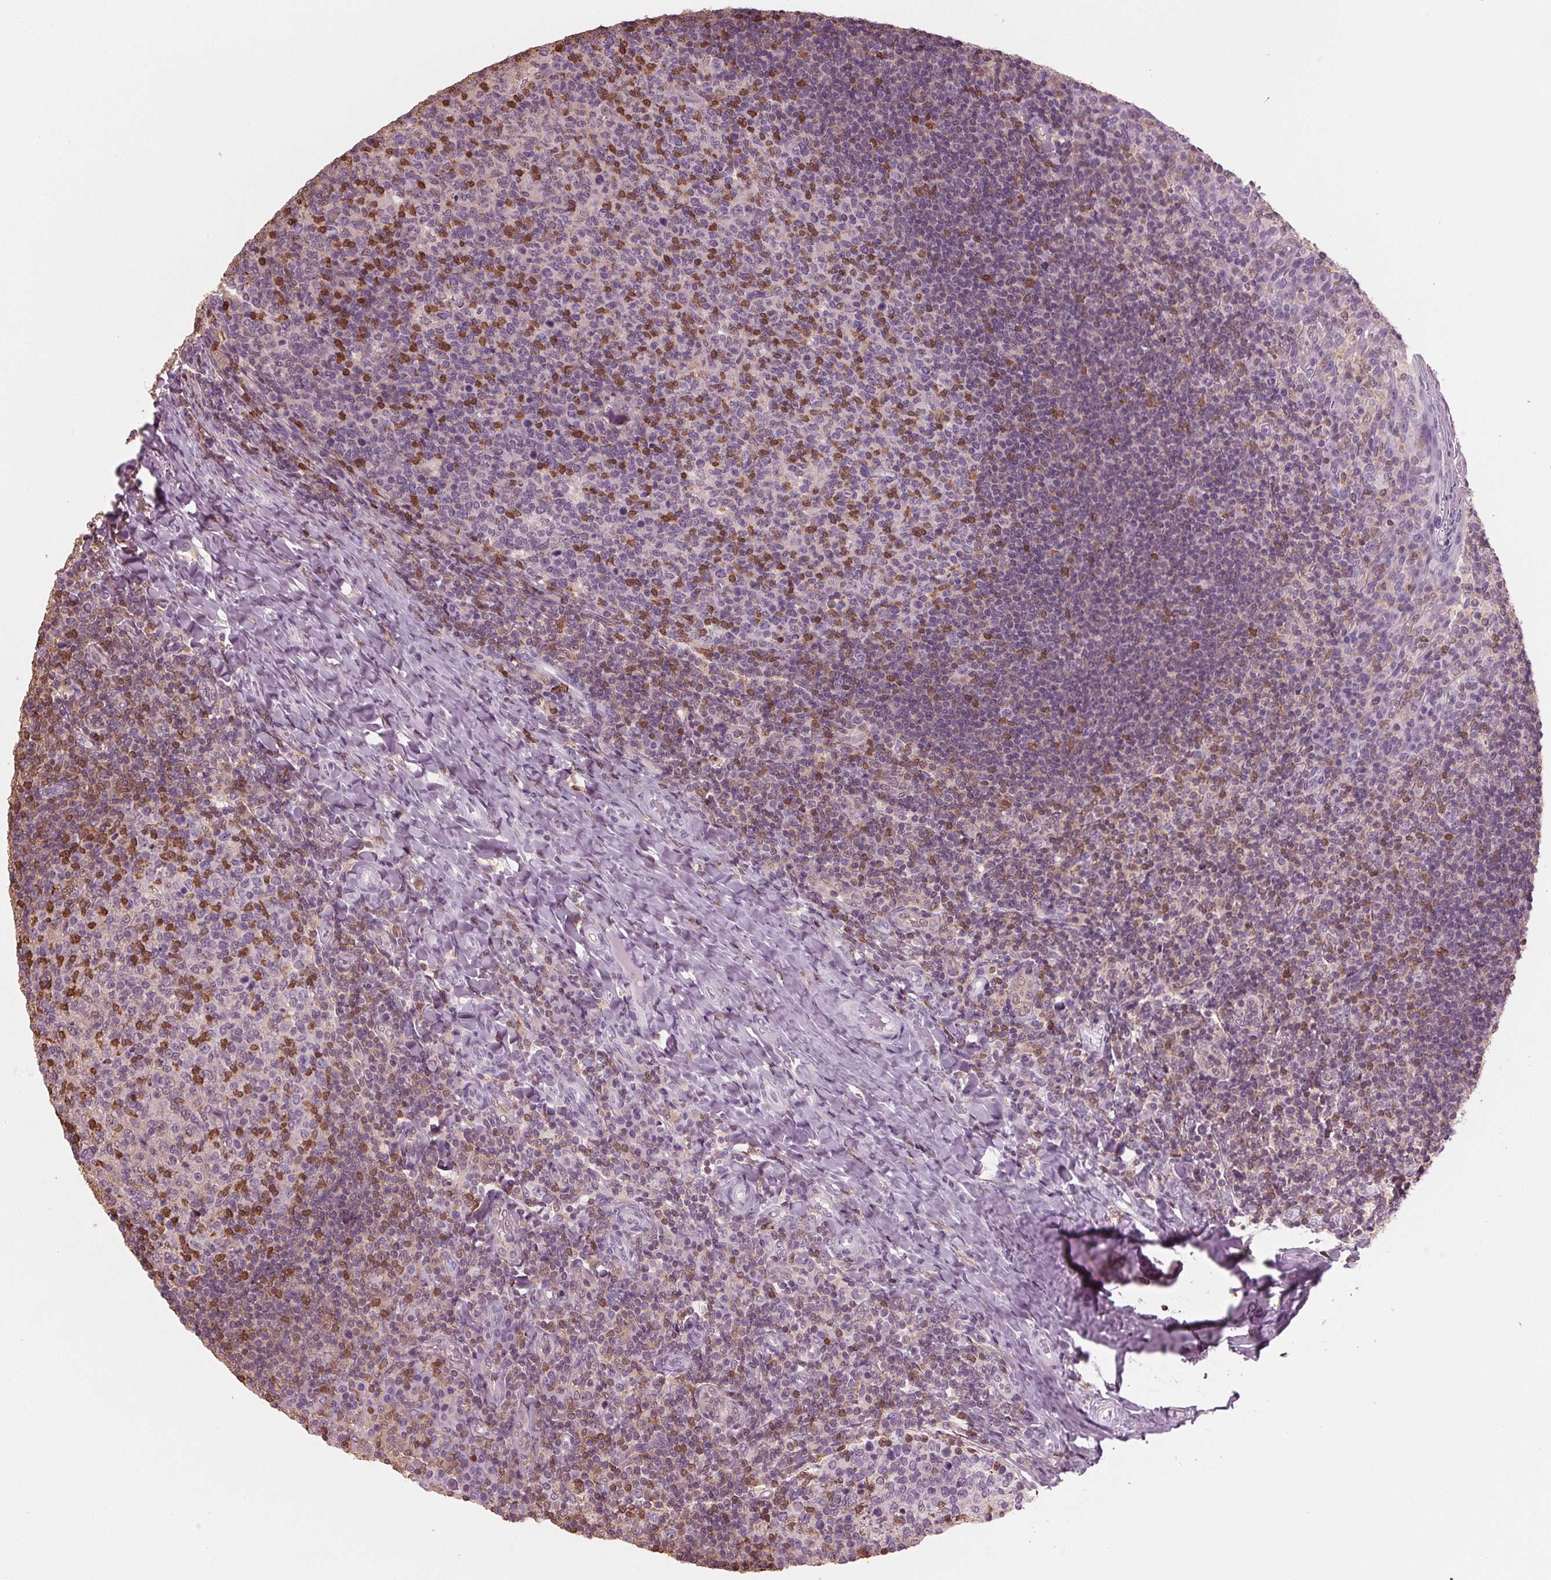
{"staining": {"intensity": "moderate", "quantity": "<25%", "location": "cytoplasmic/membranous,nuclear"}, "tissue": "tonsil", "cell_type": "Germinal center cells", "image_type": "normal", "snomed": [{"axis": "morphology", "description": "Normal tissue, NOS"}, {"axis": "topography", "description": "Tonsil"}], "caption": "Moderate cytoplasmic/membranous,nuclear expression for a protein is identified in about <25% of germinal center cells of unremarkable tonsil using immunohistochemistry.", "gene": "BTLA", "patient": {"sex": "female", "age": 10}}